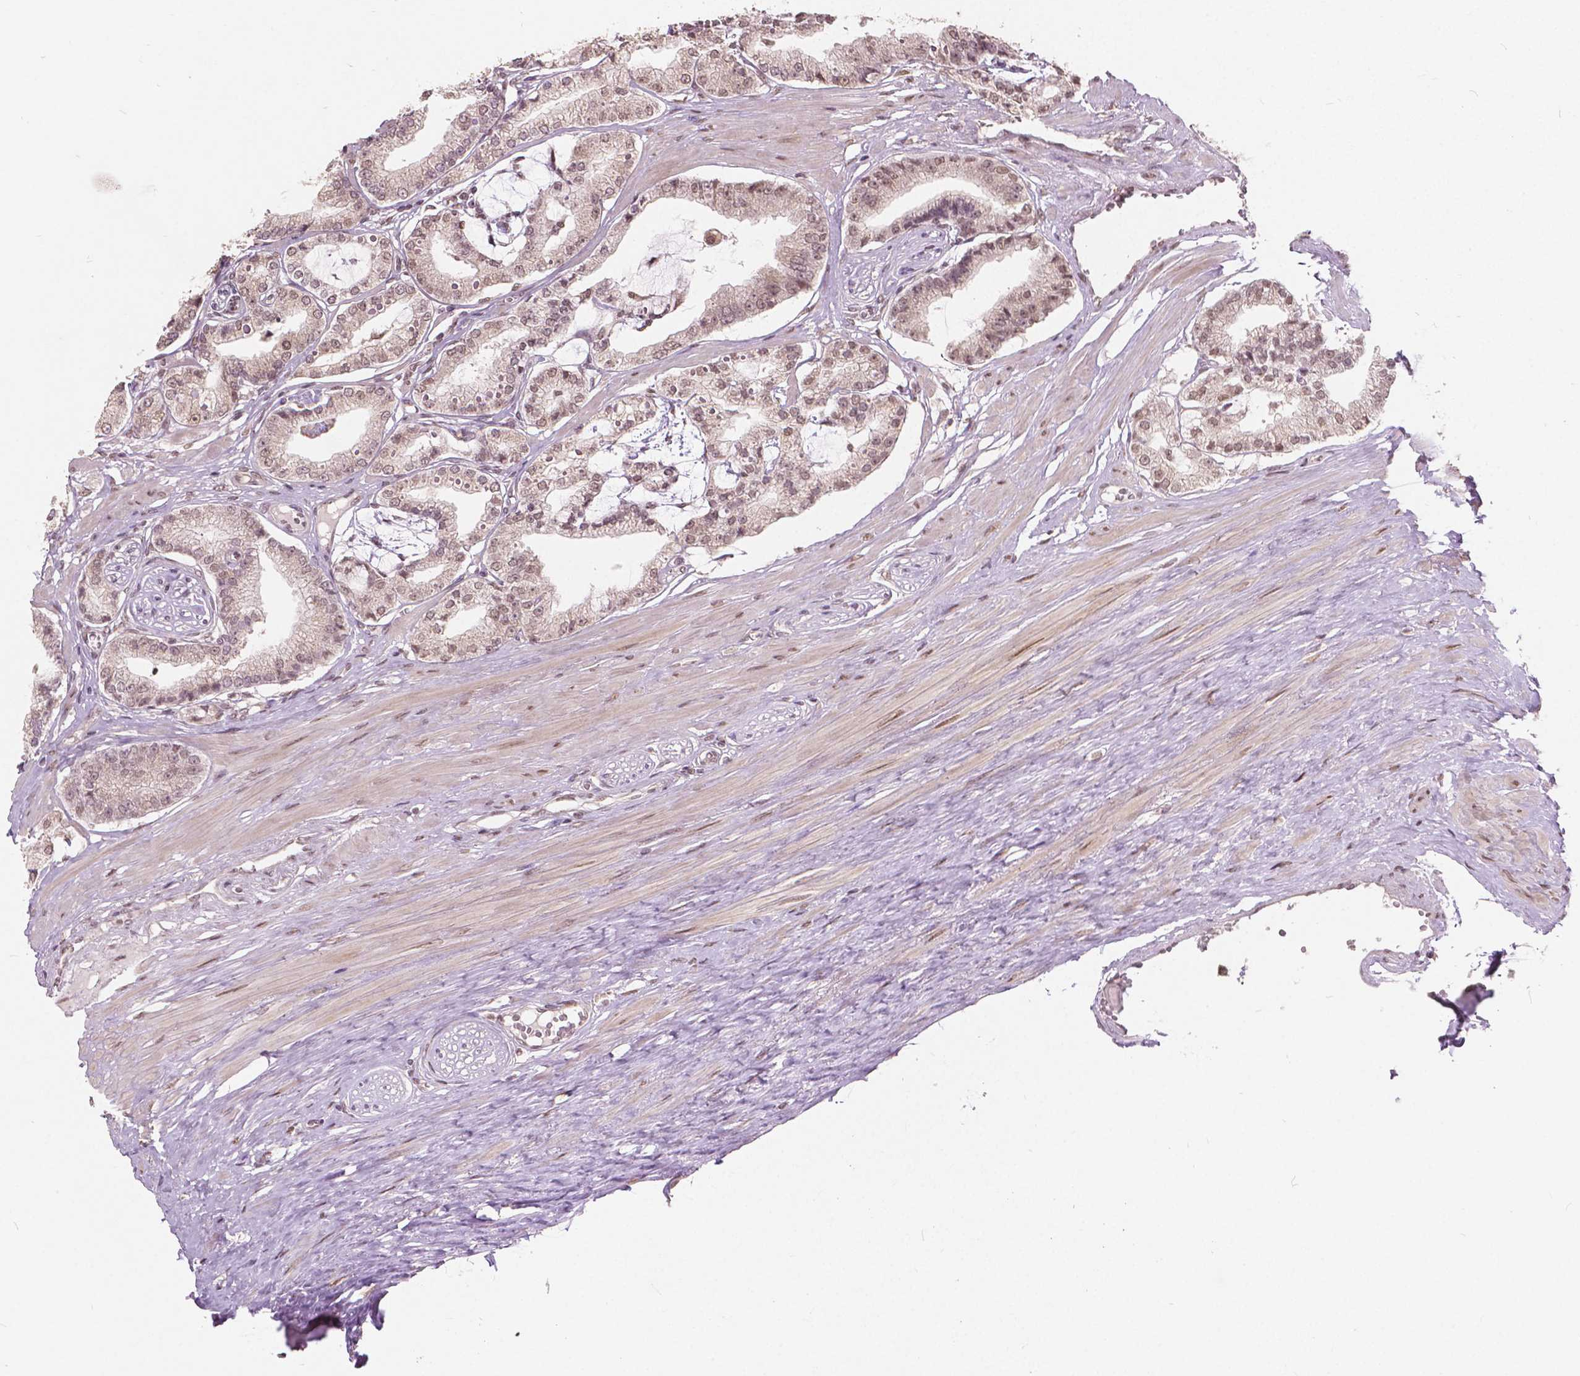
{"staining": {"intensity": "moderate", "quantity": ">75%", "location": "nuclear"}, "tissue": "prostate cancer", "cell_type": "Tumor cells", "image_type": "cancer", "snomed": [{"axis": "morphology", "description": "Adenocarcinoma, High grade"}, {"axis": "topography", "description": "Prostate"}], "caption": "Tumor cells show moderate nuclear expression in approximately >75% of cells in prostate cancer.", "gene": "HOXA10", "patient": {"sex": "male", "age": 71}}